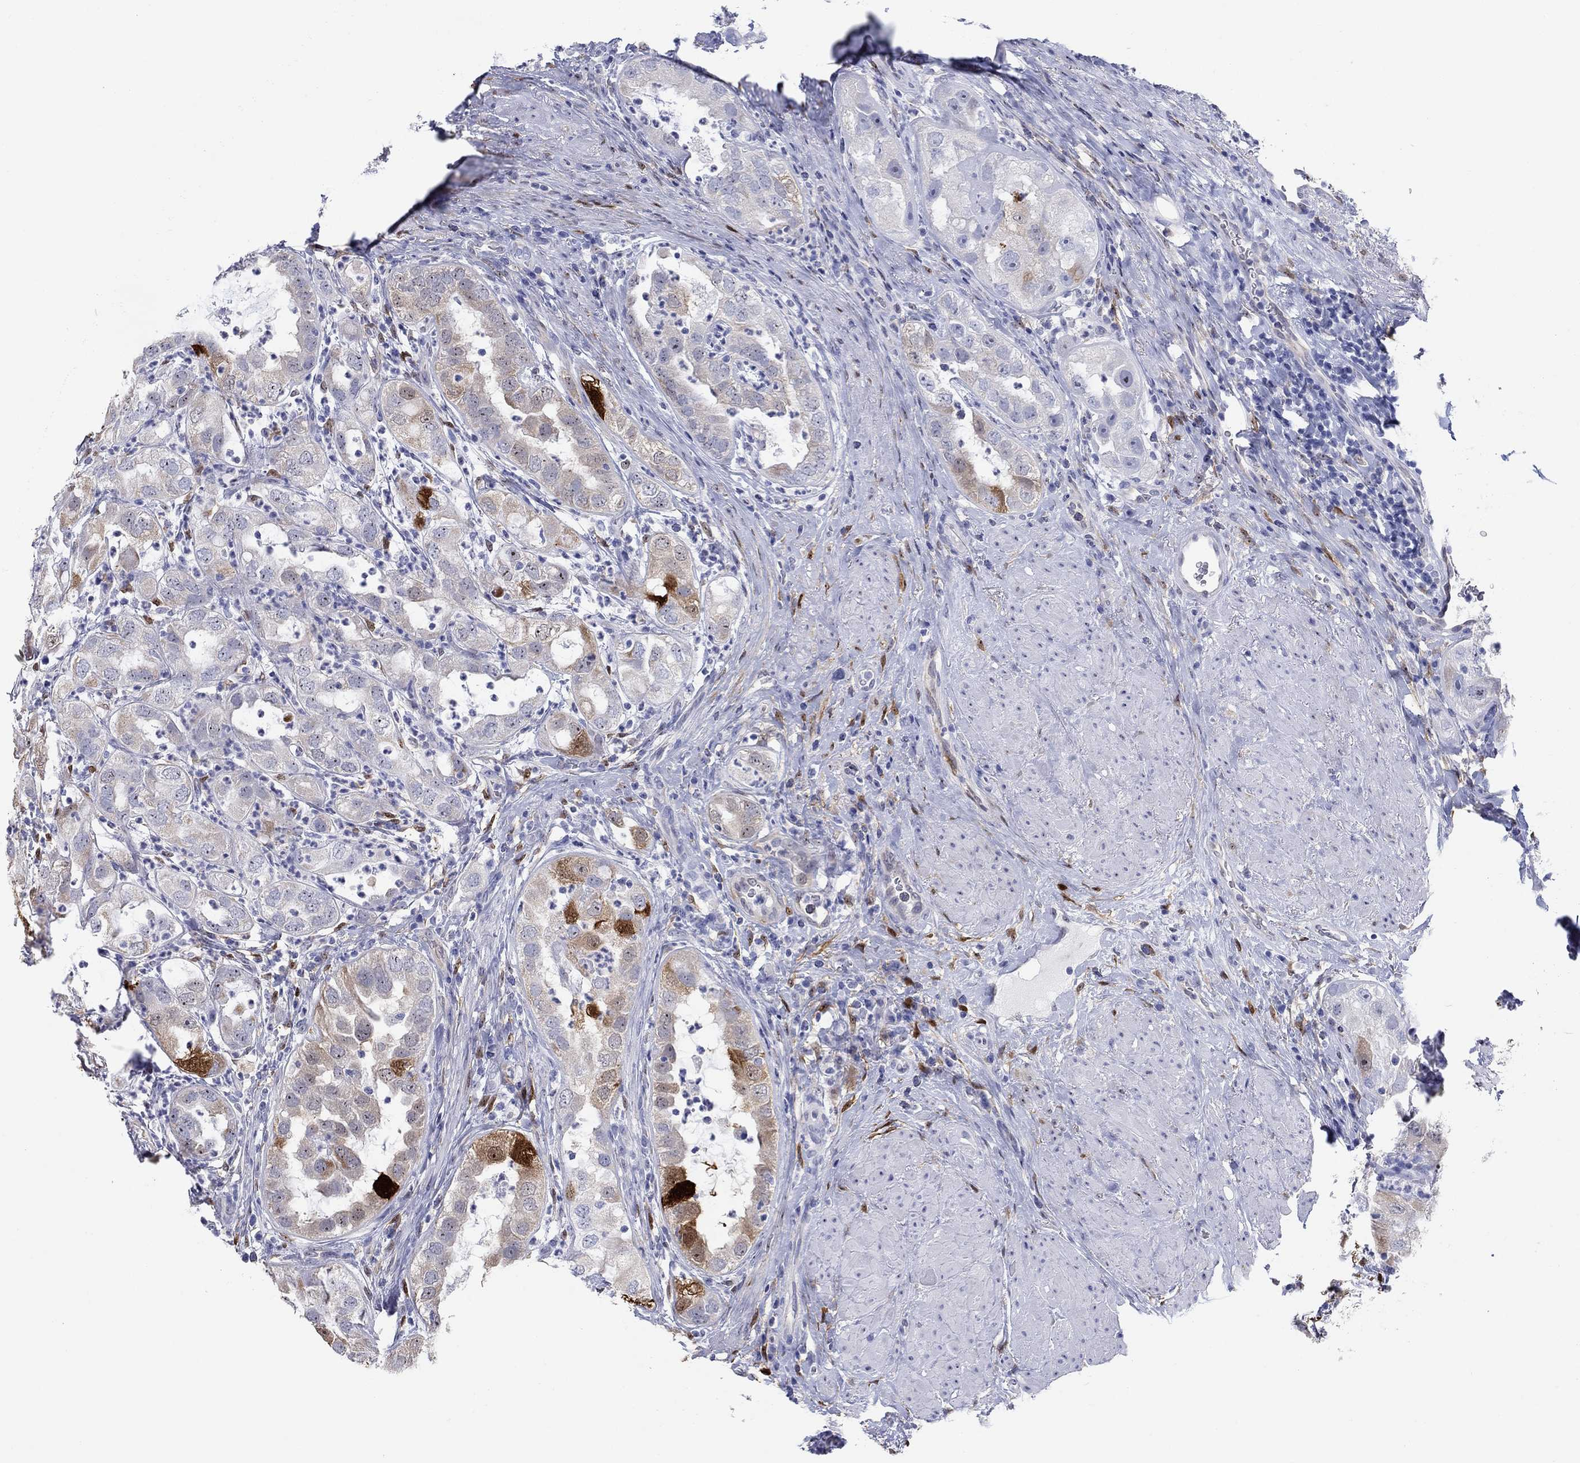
{"staining": {"intensity": "strong", "quantity": "<25%", "location": "cytoplasmic/membranous"}, "tissue": "urothelial cancer", "cell_type": "Tumor cells", "image_type": "cancer", "snomed": [{"axis": "morphology", "description": "Urothelial carcinoma, High grade"}, {"axis": "topography", "description": "Urinary bladder"}], "caption": "High-power microscopy captured an immunohistochemistry histopathology image of urothelial cancer, revealing strong cytoplasmic/membranous expression in about <25% of tumor cells.", "gene": "AKR1C2", "patient": {"sex": "female", "age": 41}}